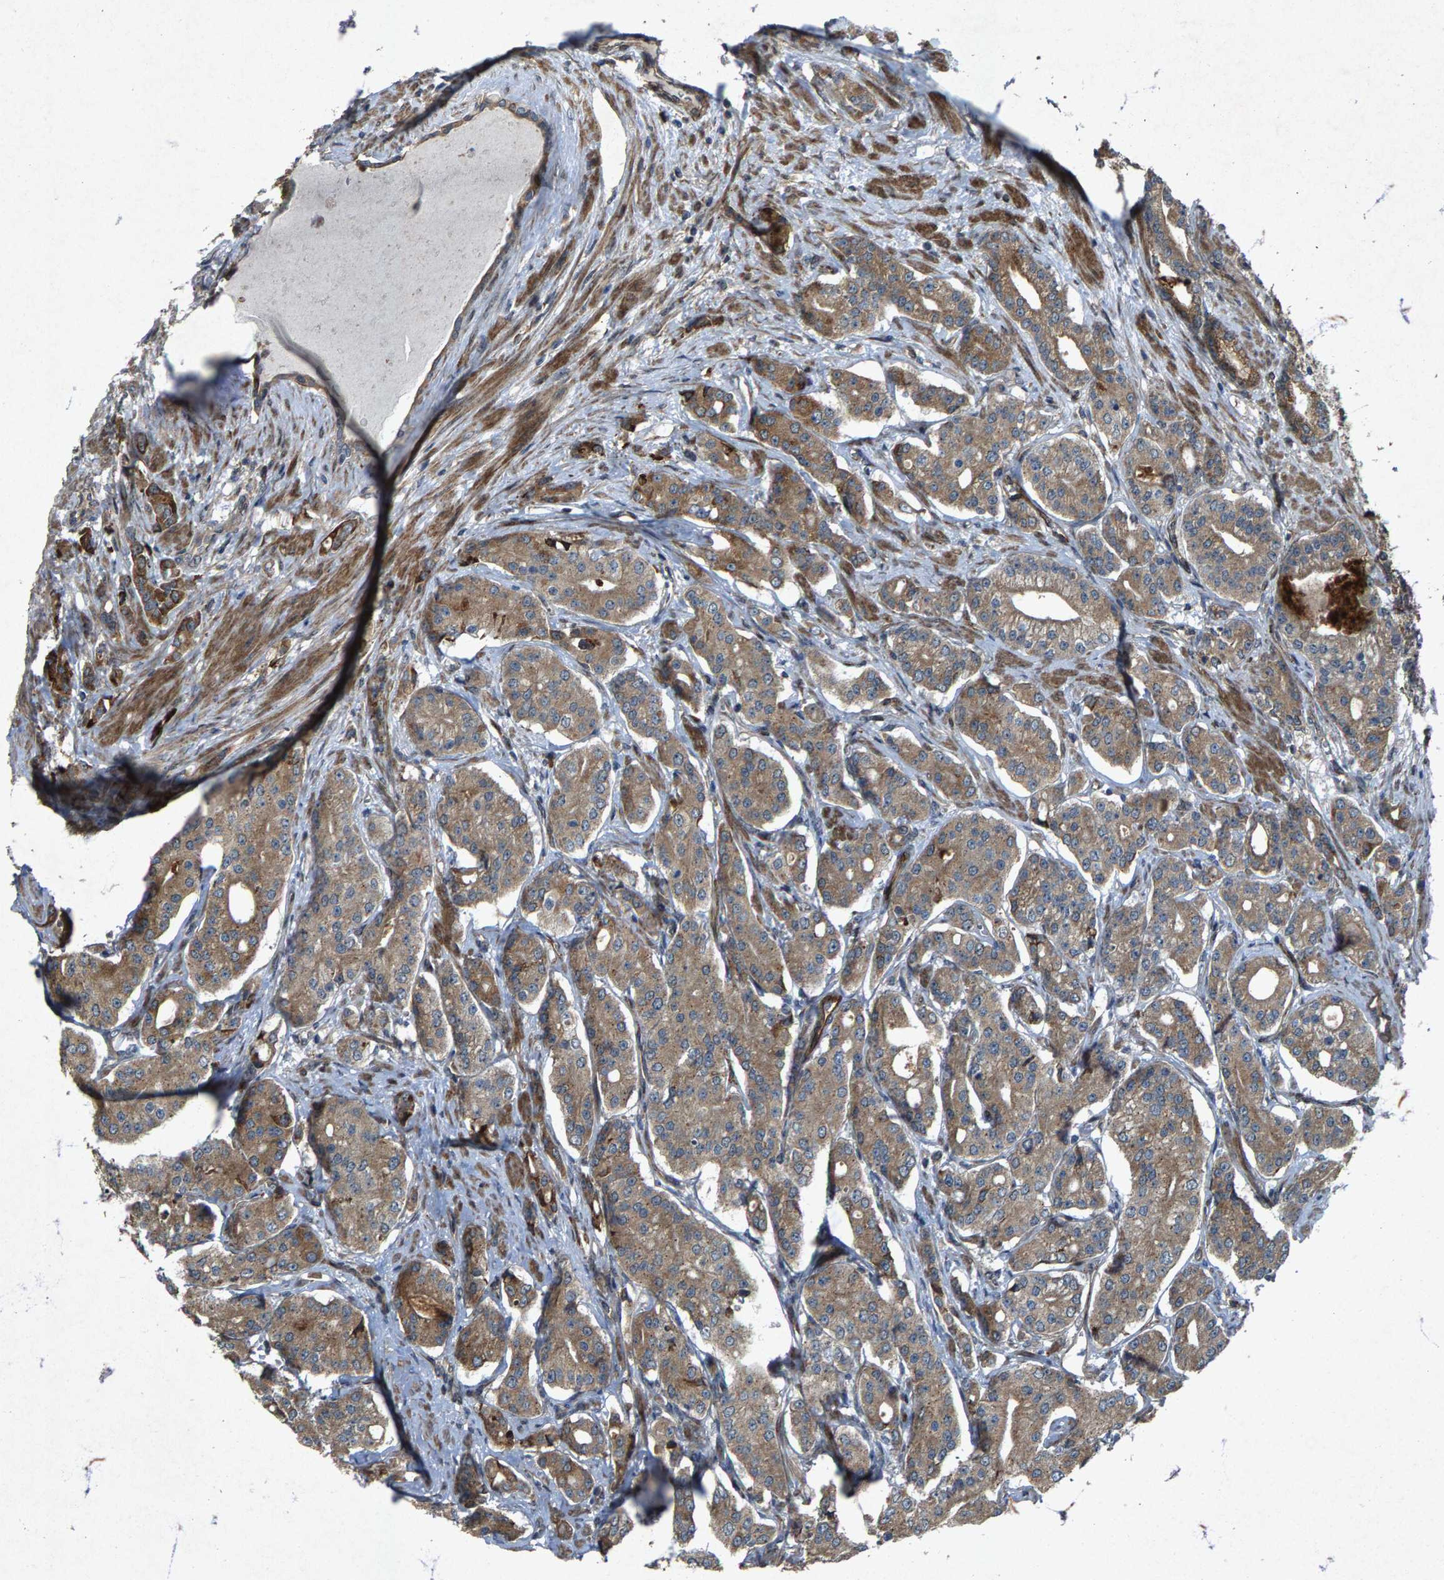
{"staining": {"intensity": "moderate", "quantity": ">75%", "location": "cytoplasmic/membranous"}, "tissue": "prostate cancer", "cell_type": "Tumor cells", "image_type": "cancer", "snomed": [{"axis": "morphology", "description": "Adenocarcinoma, High grade"}, {"axis": "topography", "description": "Prostate"}], "caption": "This histopathology image displays IHC staining of human prostate cancer, with medium moderate cytoplasmic/membranous expression in approximately >75% of tumor cells.", "gene": "LRRC72", "patient": {"sex": "male", "age": 71}}